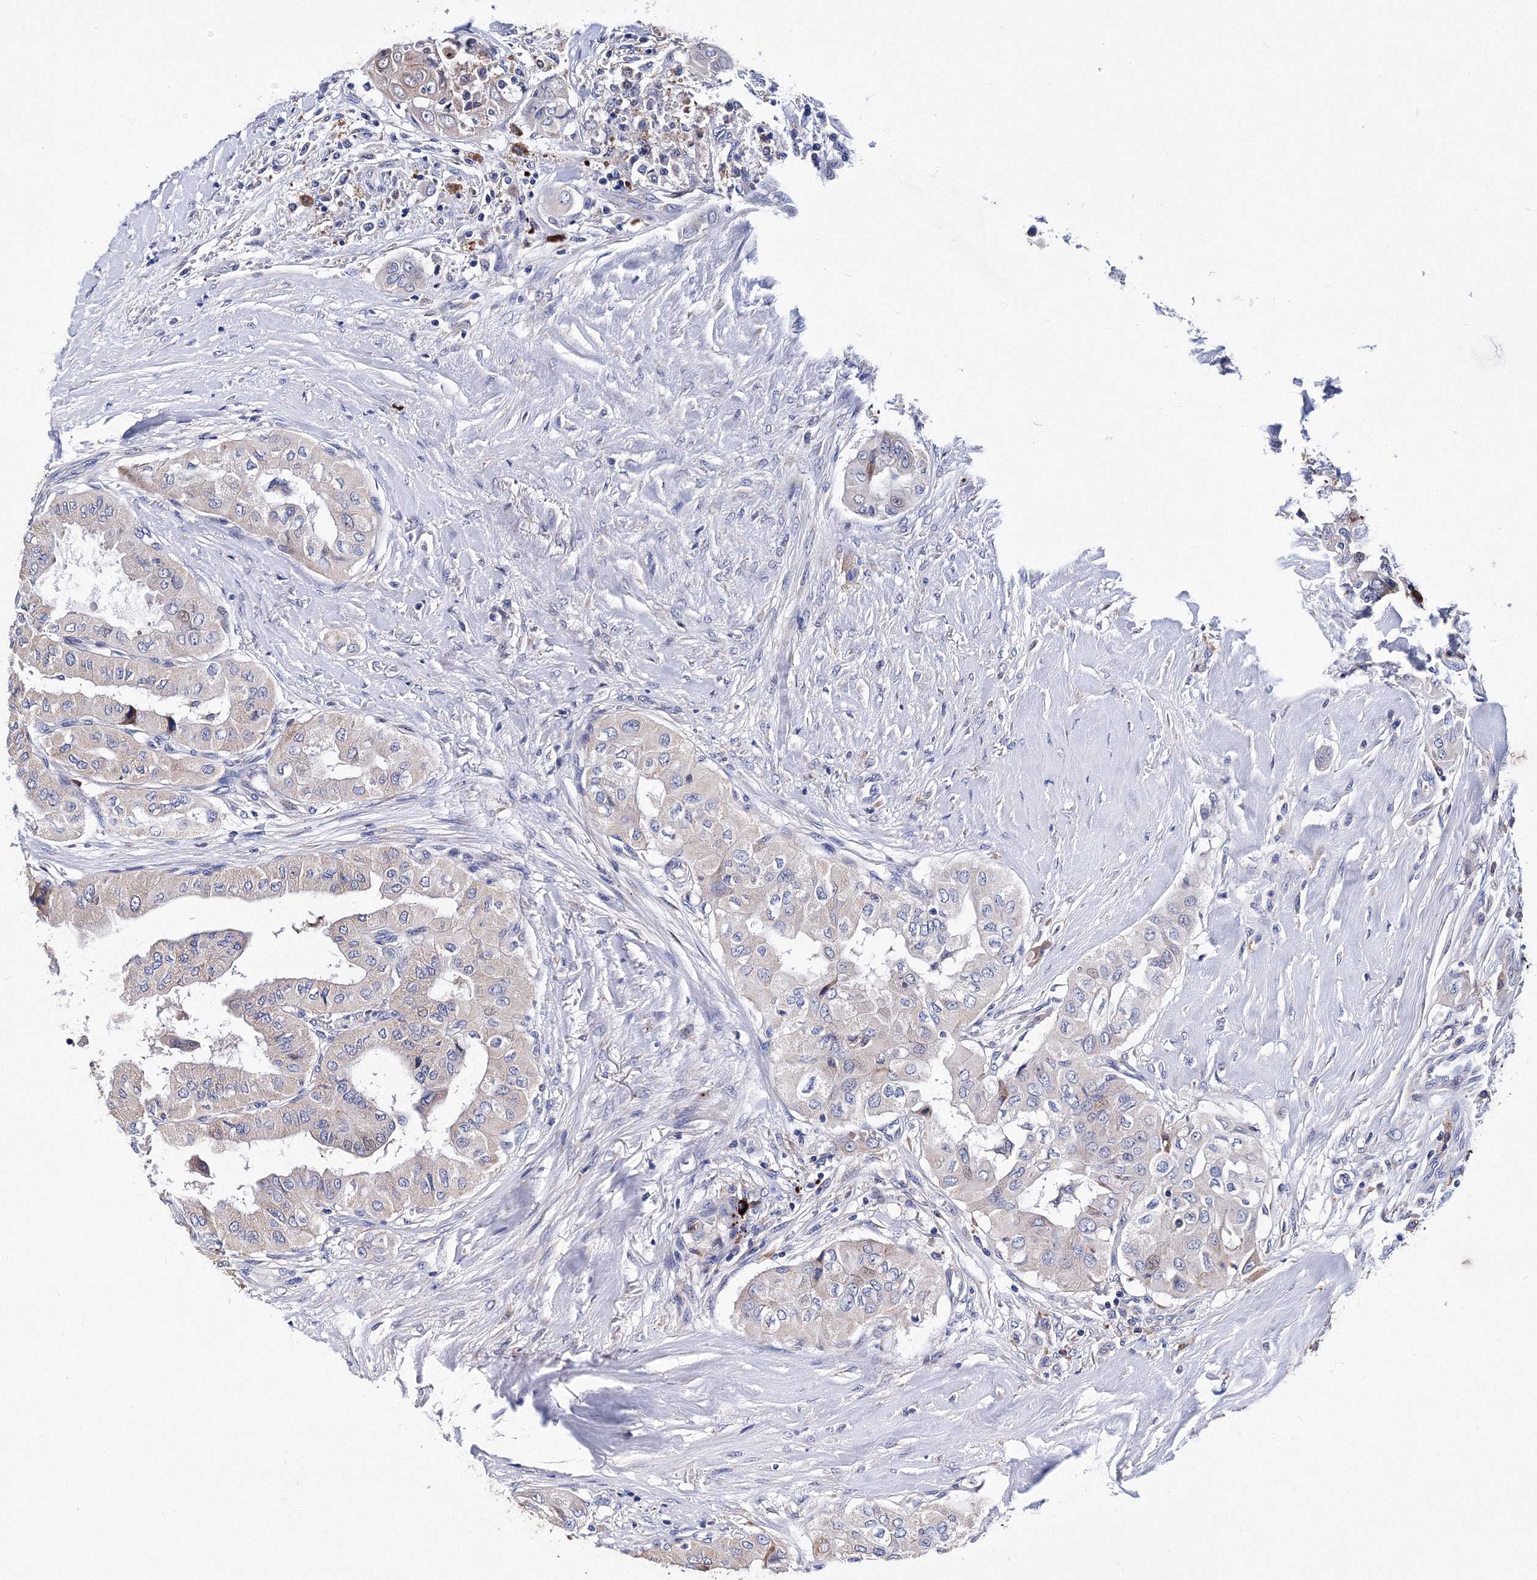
{"staining": {"intensity": "weak", "quantity": "25%-75%", "location": "cytoplasmic/membranous"}, "tissue": "thyroid cancer", "cell_type": "Tumor cells", "image_type": "cancer", "snomed": [{"axis": "morphology", "description": "Papillary adenocarcinoma, NOS"}, {"axis": "topography", "description": "Thyroid gland"}], "caption": "The photomicrograph shows immunohistochemical staining of thyroid cancer. There is weak cytoplasmic/membranous expression is present in approximately 25%-75% of tumor cells.", "gene": "TRPM2", "patient": {"sex": "female", "age": 59}}